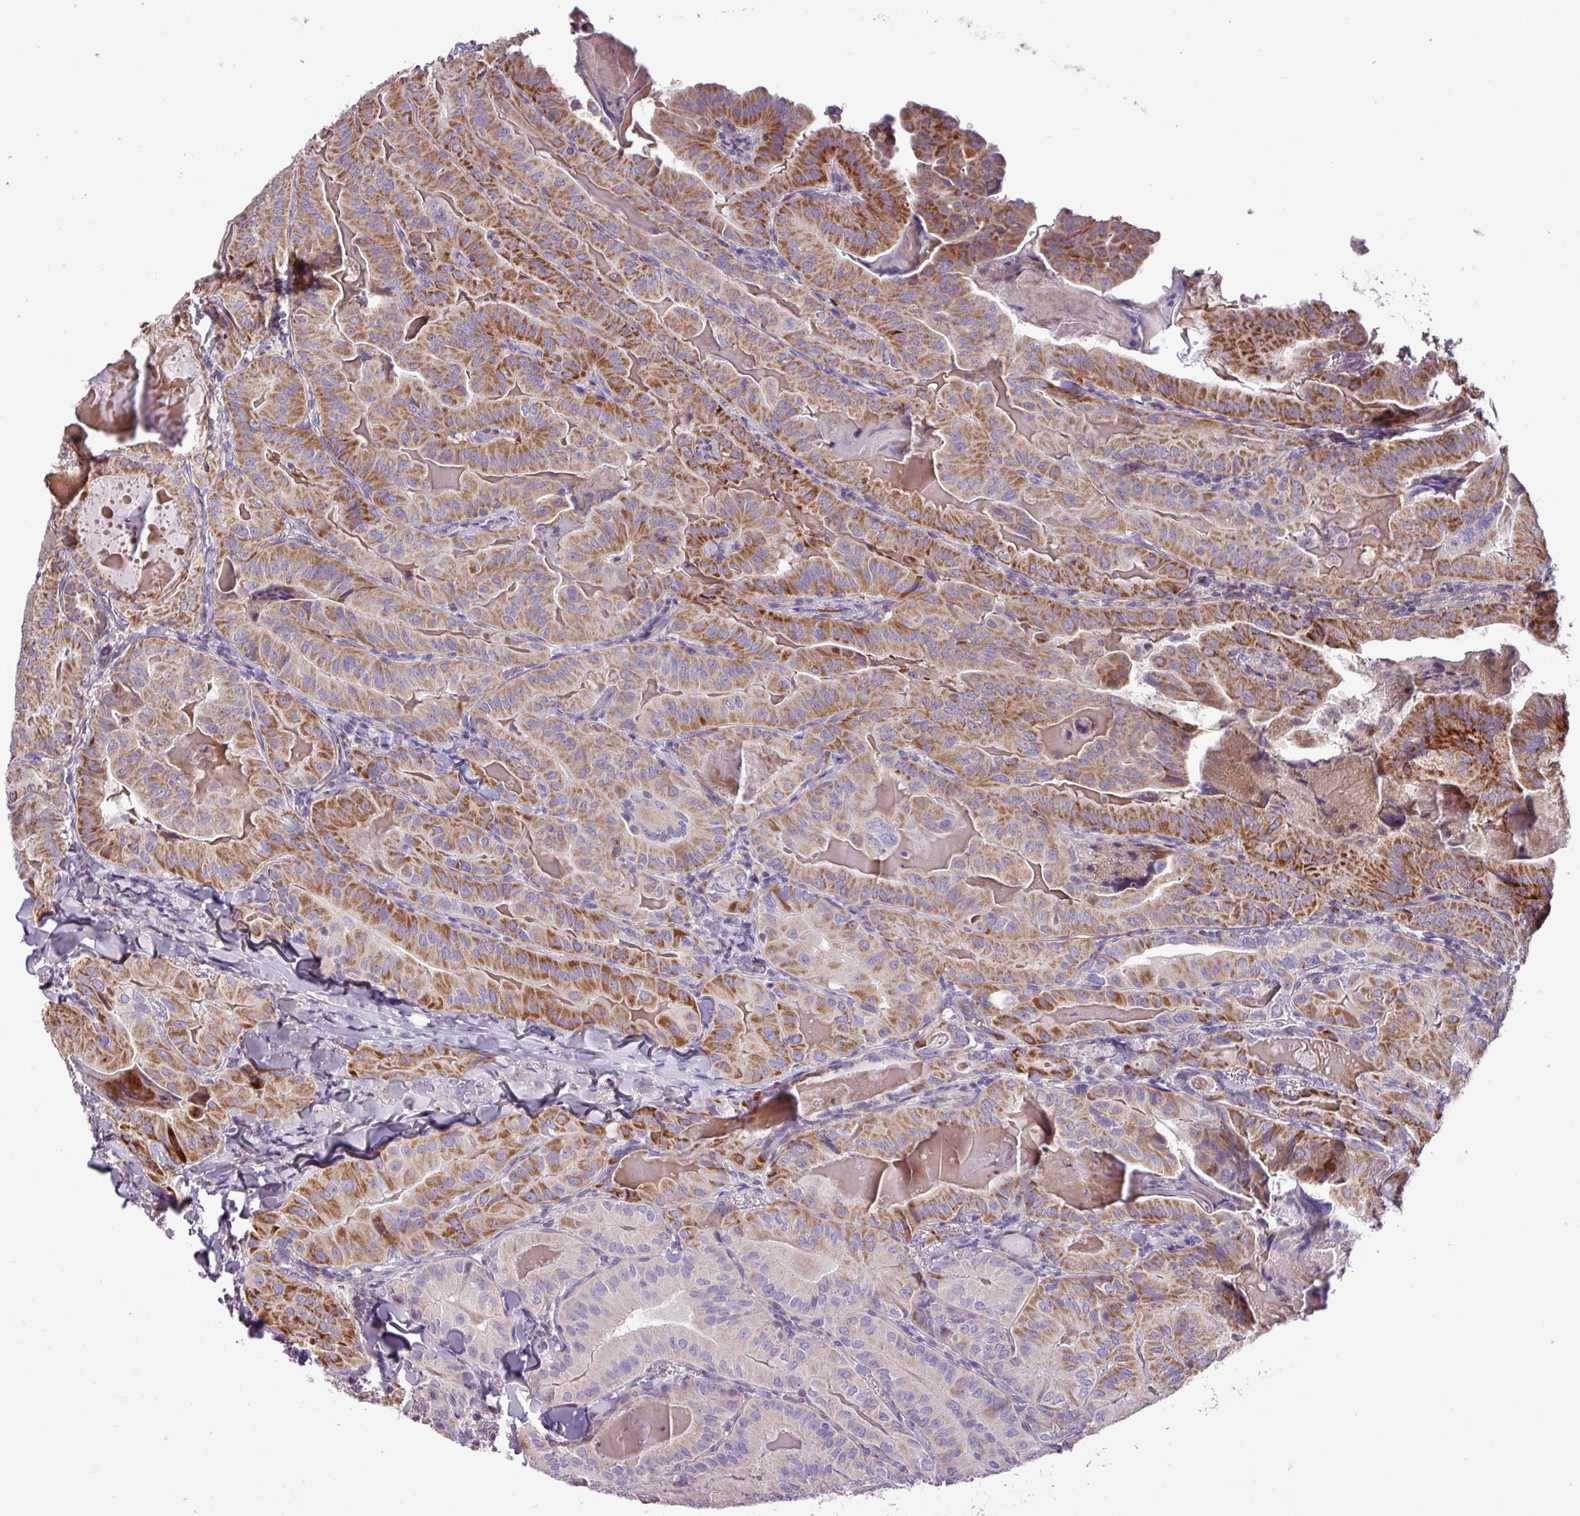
{"staining": {"intensity": "strong", "quantity": ">75%", "location": "cytoplasmic/membranous"}, "tissue": "thyroid cancer", "cell_type": "Tumor cells", "image_type": "cancer", "snomed": [{"axis": "morphology", "description": "Papillary adenocarcinoma, NOS"}, {"axis": "topography", "description": "Thyroid gland"}], "caption": "The micrograph exhibits immunohistochemical staining of thyroid cancer (papillary adenocarcinoma). There is strong cytoplasmic/membranous expression is identified in approximately >75% of tumor cells. (Stains: DAB (3,3'-diaminobenzidine) in brown, nuclei in blue, Microscopy: brightfield microscopy at high magnification).", "gene": "FAM183A", "patient": {"sex": "female", "age": 68}}